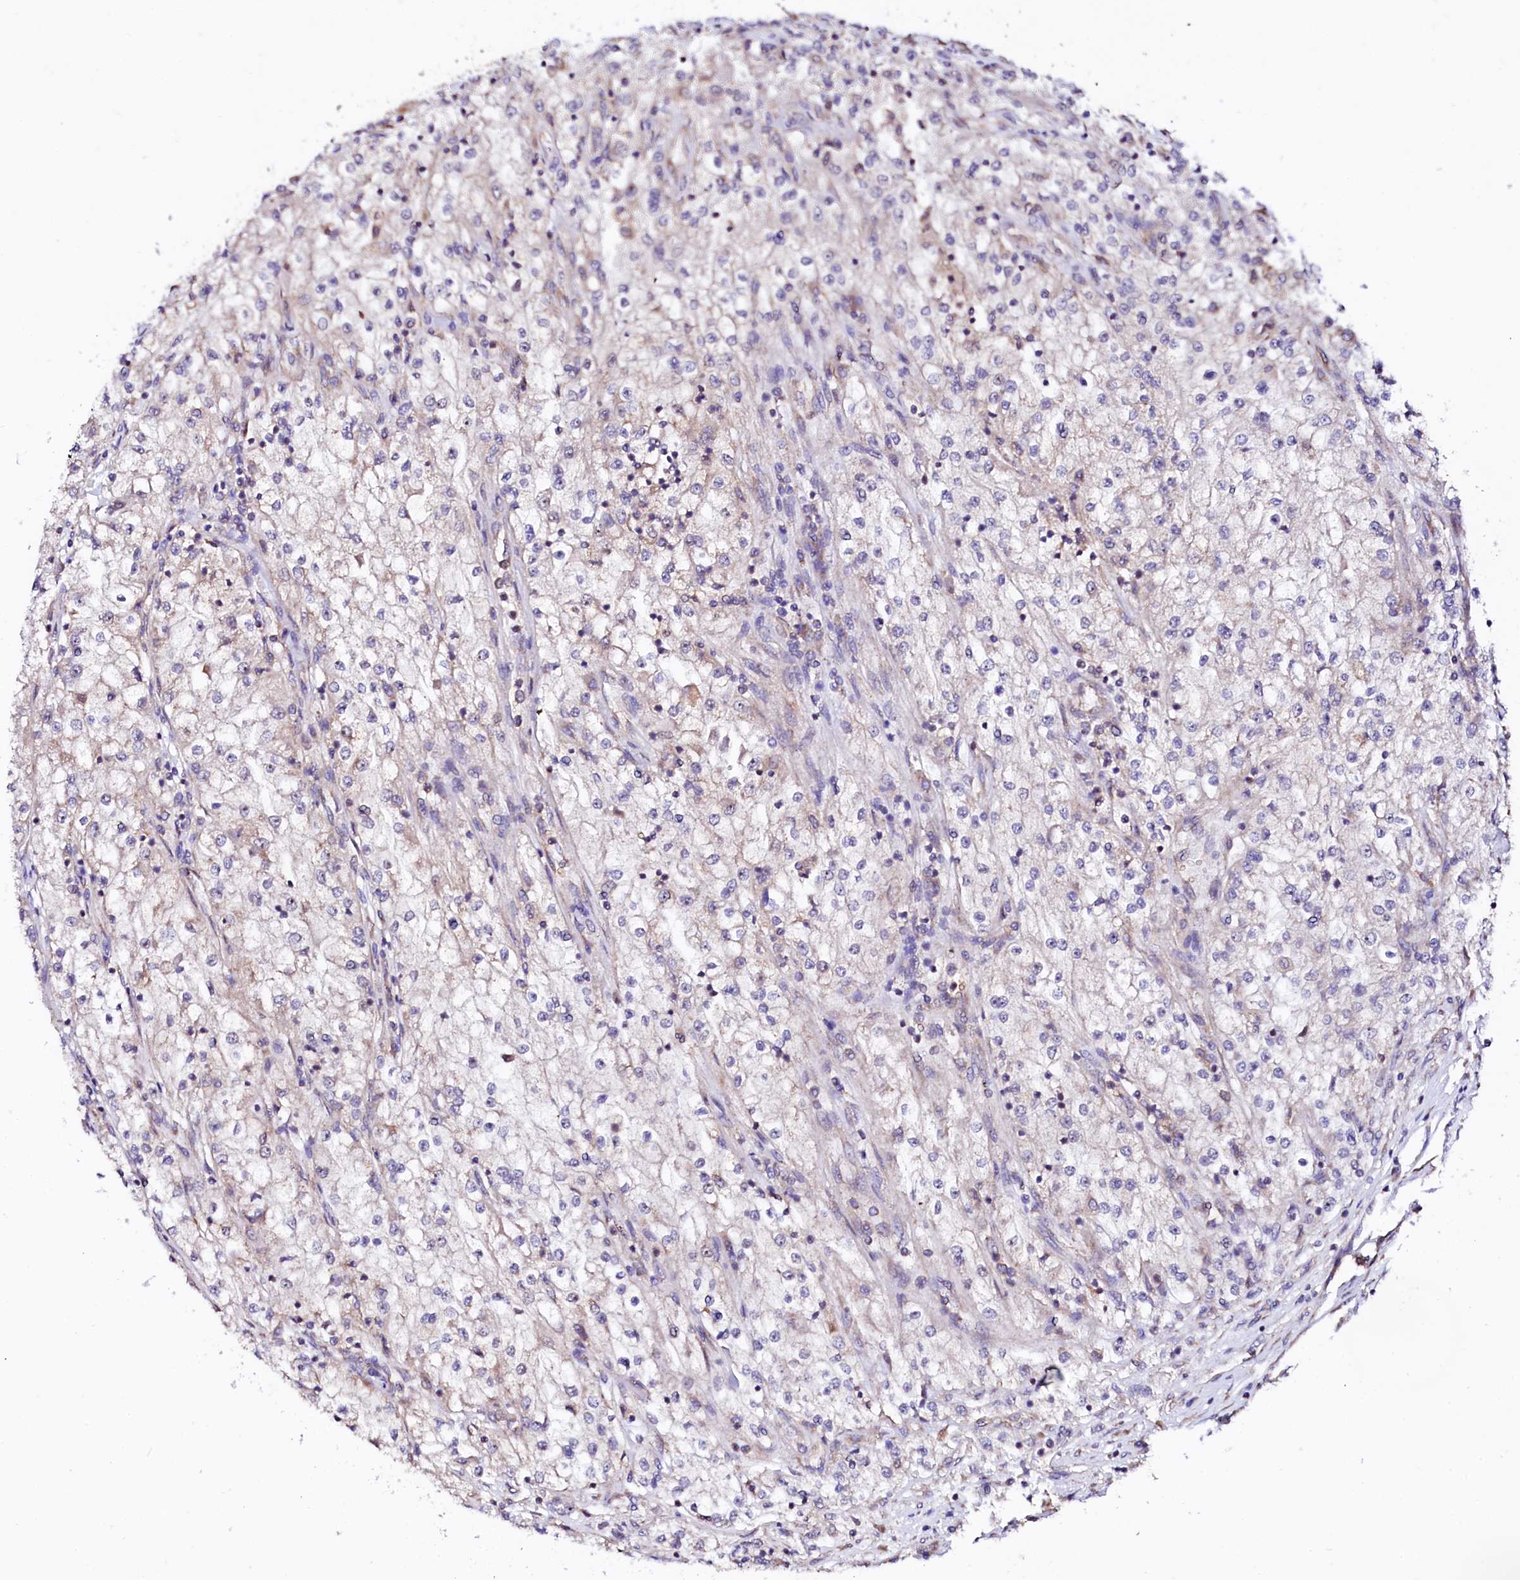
{"staining": {"intensity": "weak", "quantity": "<25%", "location": "cytoplasmic/membranous"}, "tissue": "renal cancer", "cell_type": "Tumor cells", "image_type": "cancer", "snomed": [{"axis": "morphology", "description": "Adenocarcinoma, NOS"}, {"axis": "topography", "description": "Kidney"}], "caption": "Image shows no significant protein staining in tumor cells of adenocarcinoma (renal). (Brightfield microscopy of DAB IHC at high magnification).", "gene": "UBE3C", "patient": {"sex": "female", "age": 52}}